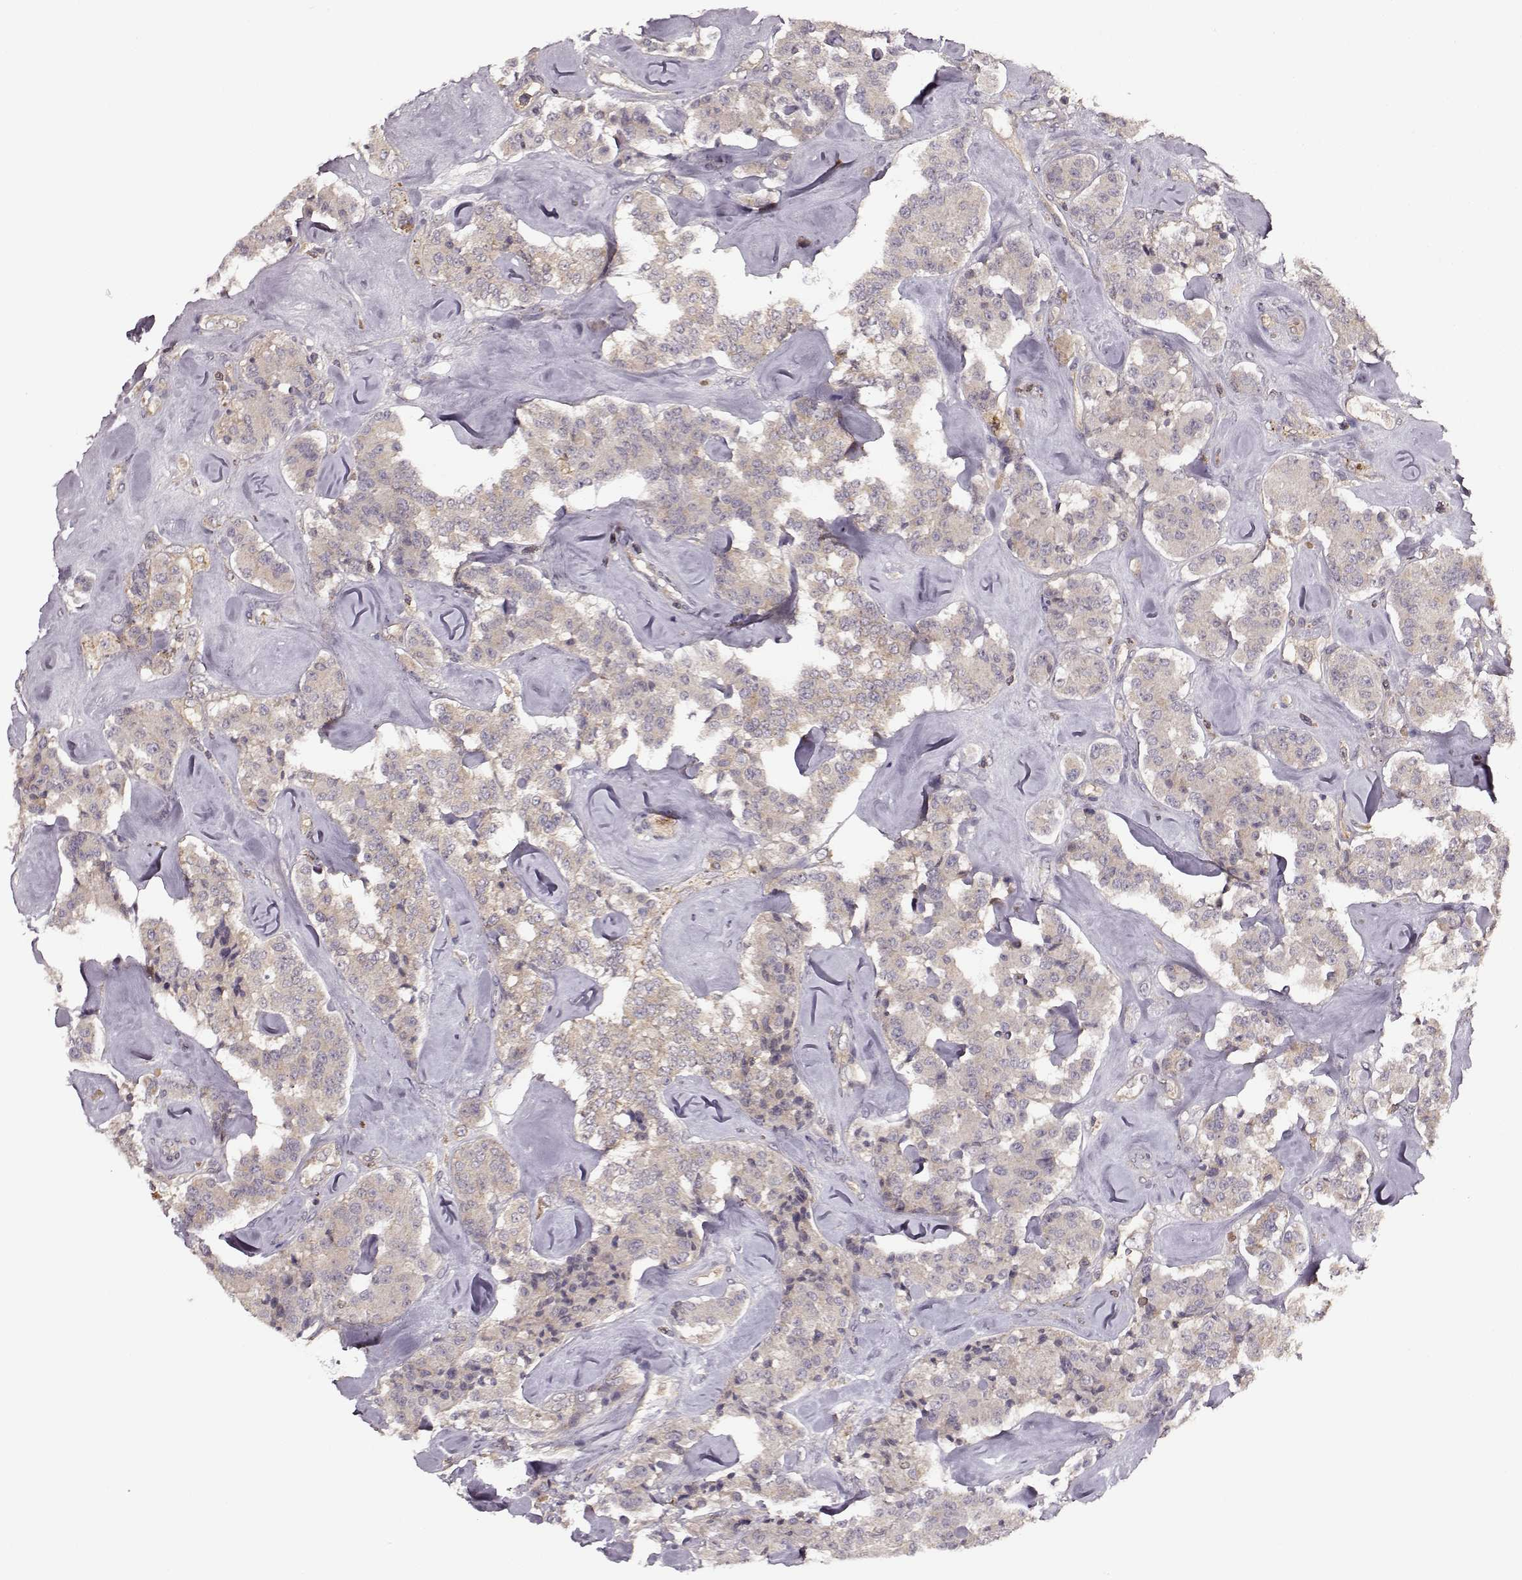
{"staining": {"intensity": "weak", "quantity": "<25%", "location": "cytoplasmic/membranous"}, "tissue": "carcinoid", "cell_type": "Tumor cells", "image_type": "cancer", "snomed": [{"axis": "morphology", "description": "Carcinoid, malignant, NOS"}, {"axis": "topography", "description": "Pancreas"}], "caption": "There is no significant expression in tumor cells of carcinoid. (DAB (3,3'-diaminobenzidine) immunohistochemistry (IHC), high magnification).", "gene": "IFRD2", "patient": {"sex": "male", "age": 41}}